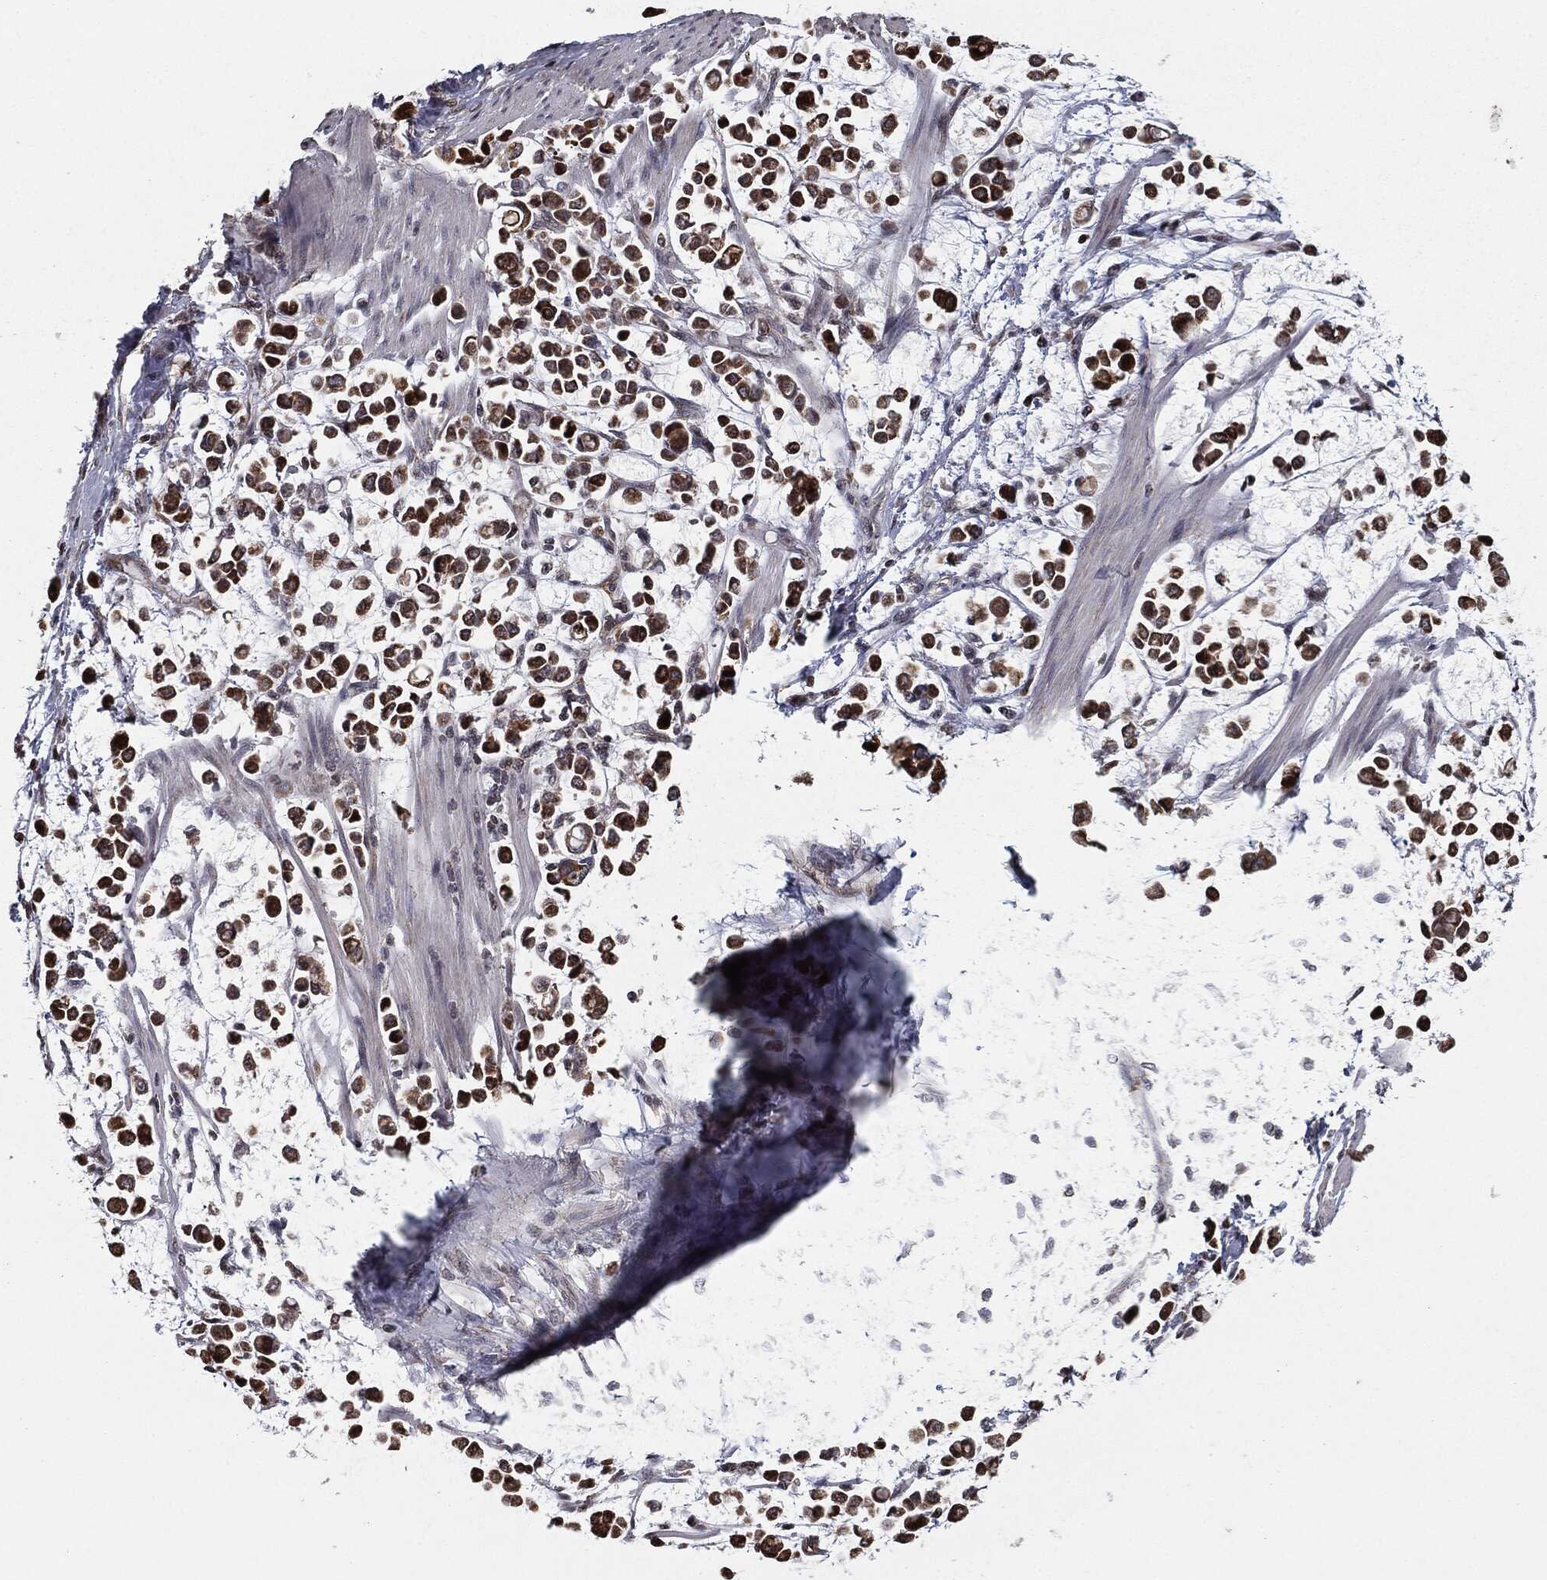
{"staining": {"intensity": "strong", "quantity": ">75%", "location": "cytoplasmic/membranous"}, "tissue": "stomach cancer", "cell_type": "Tumor cells", "image_type": "cancer", "snomed": [{"axis": "morphology", "description": "Adenocarcinoma, NOS"}, {"axis": "topography", "description": "Stomach"}], "caption": "Adenocarcinoma (stomach) stained for a protein shows strong cytoplasmic/membranous positivity in tumor cells.", "gene": "CHCHD2", "patient": {"sex": "male", "age": 82}}